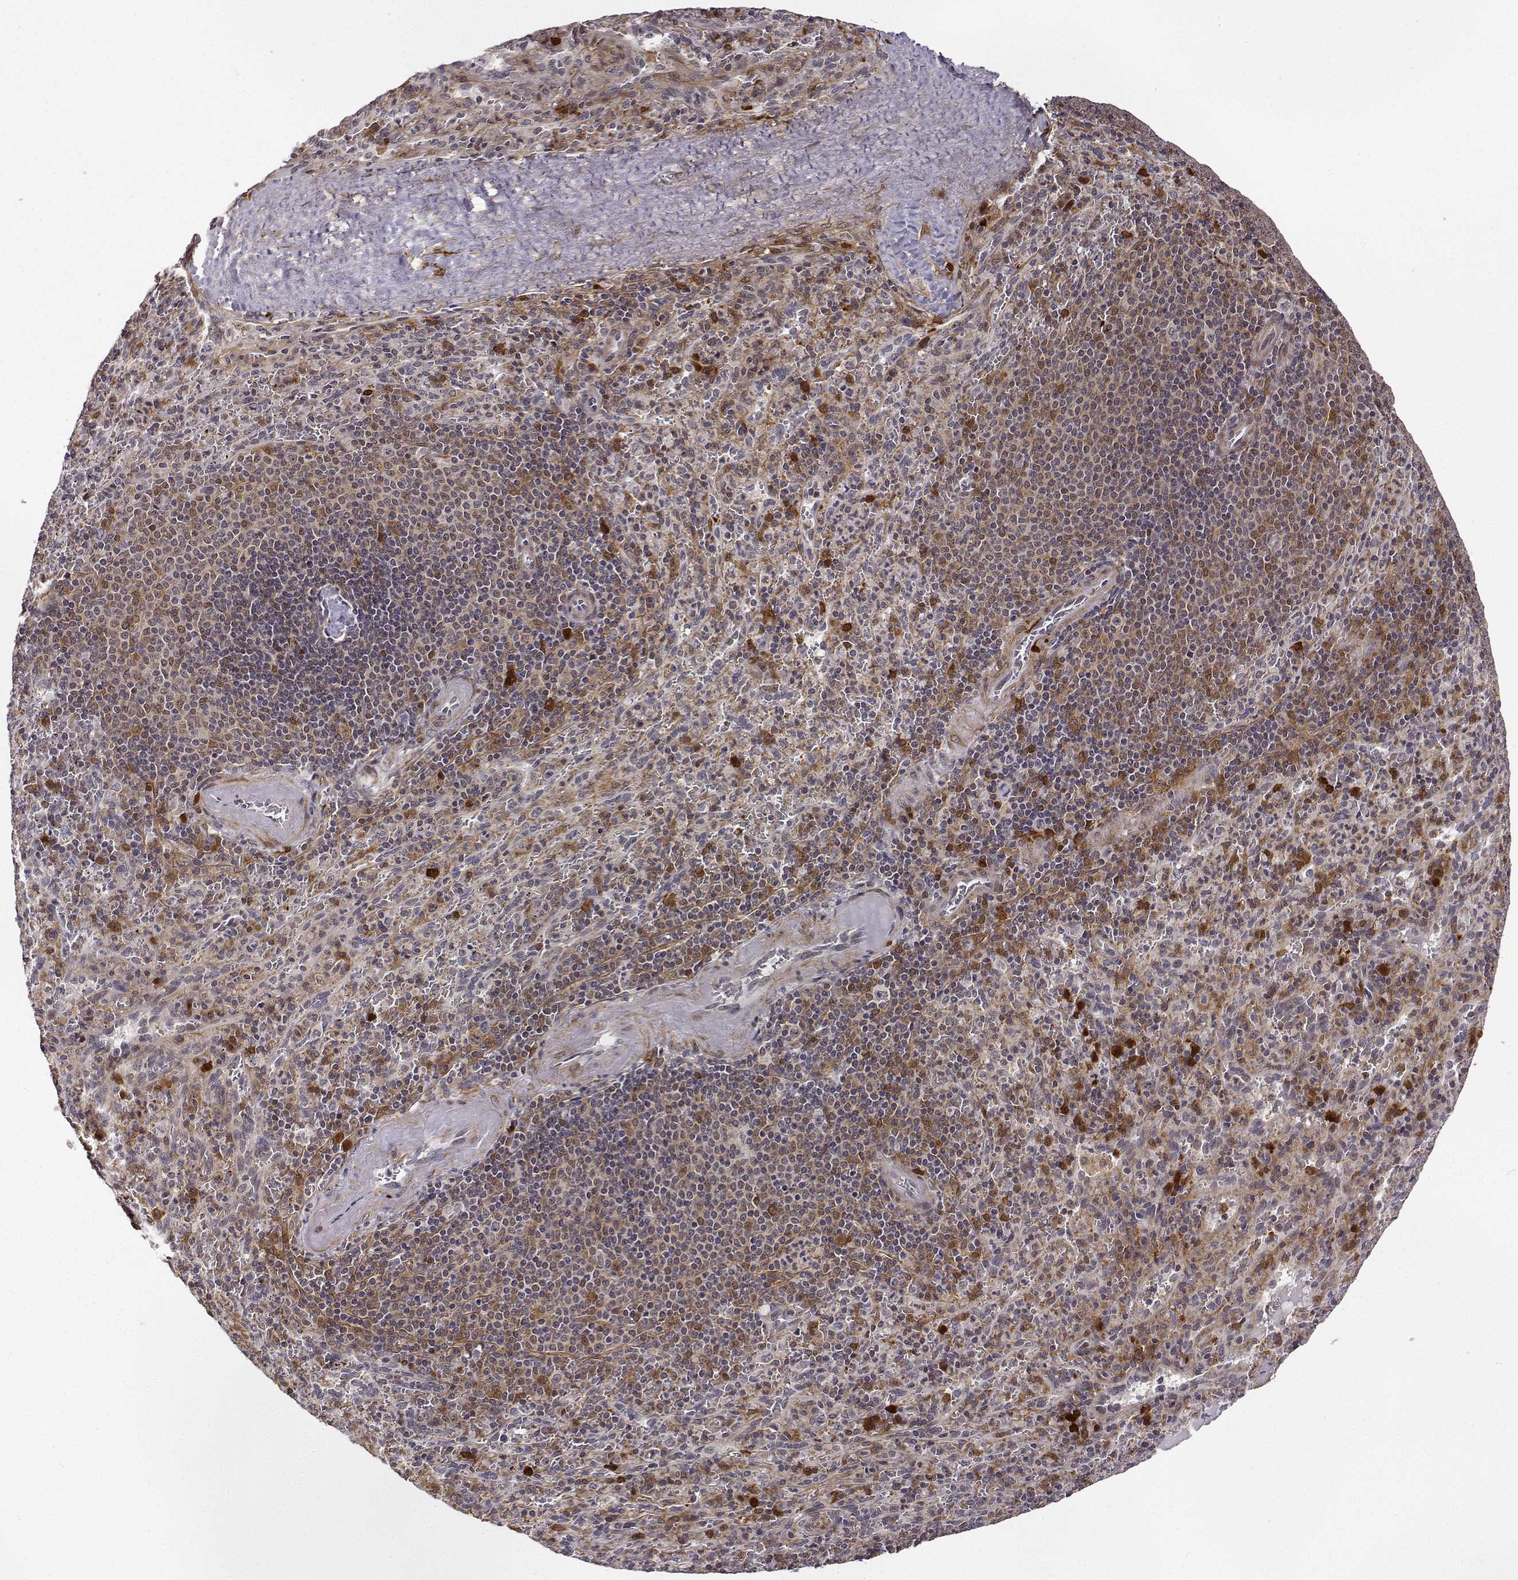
{"staining": {"intensity": "weak", "quantity": "25%-75%", "location": "cytoplasmic/membranous"}, "tissue": "spleen", "cell_type": "Cells in red pulp", "image_type": "normal", "snomed": [{"axis": "morphology", "description": "Normal tissue, NOS"}, {"axis": "topography", "description": "Spleen"}], "caption": "Immunohistochemistry (IHC) of benign human spleen reveals low levels of weak cytoplasmic/membranous positivity in approximately 25%-75% of cells in red pulp. (DAB IHC, brown staining for protein, blue staining for nuclei).", "gene": "PHGDH", "patient": {"sex": "male", "age": 57}}